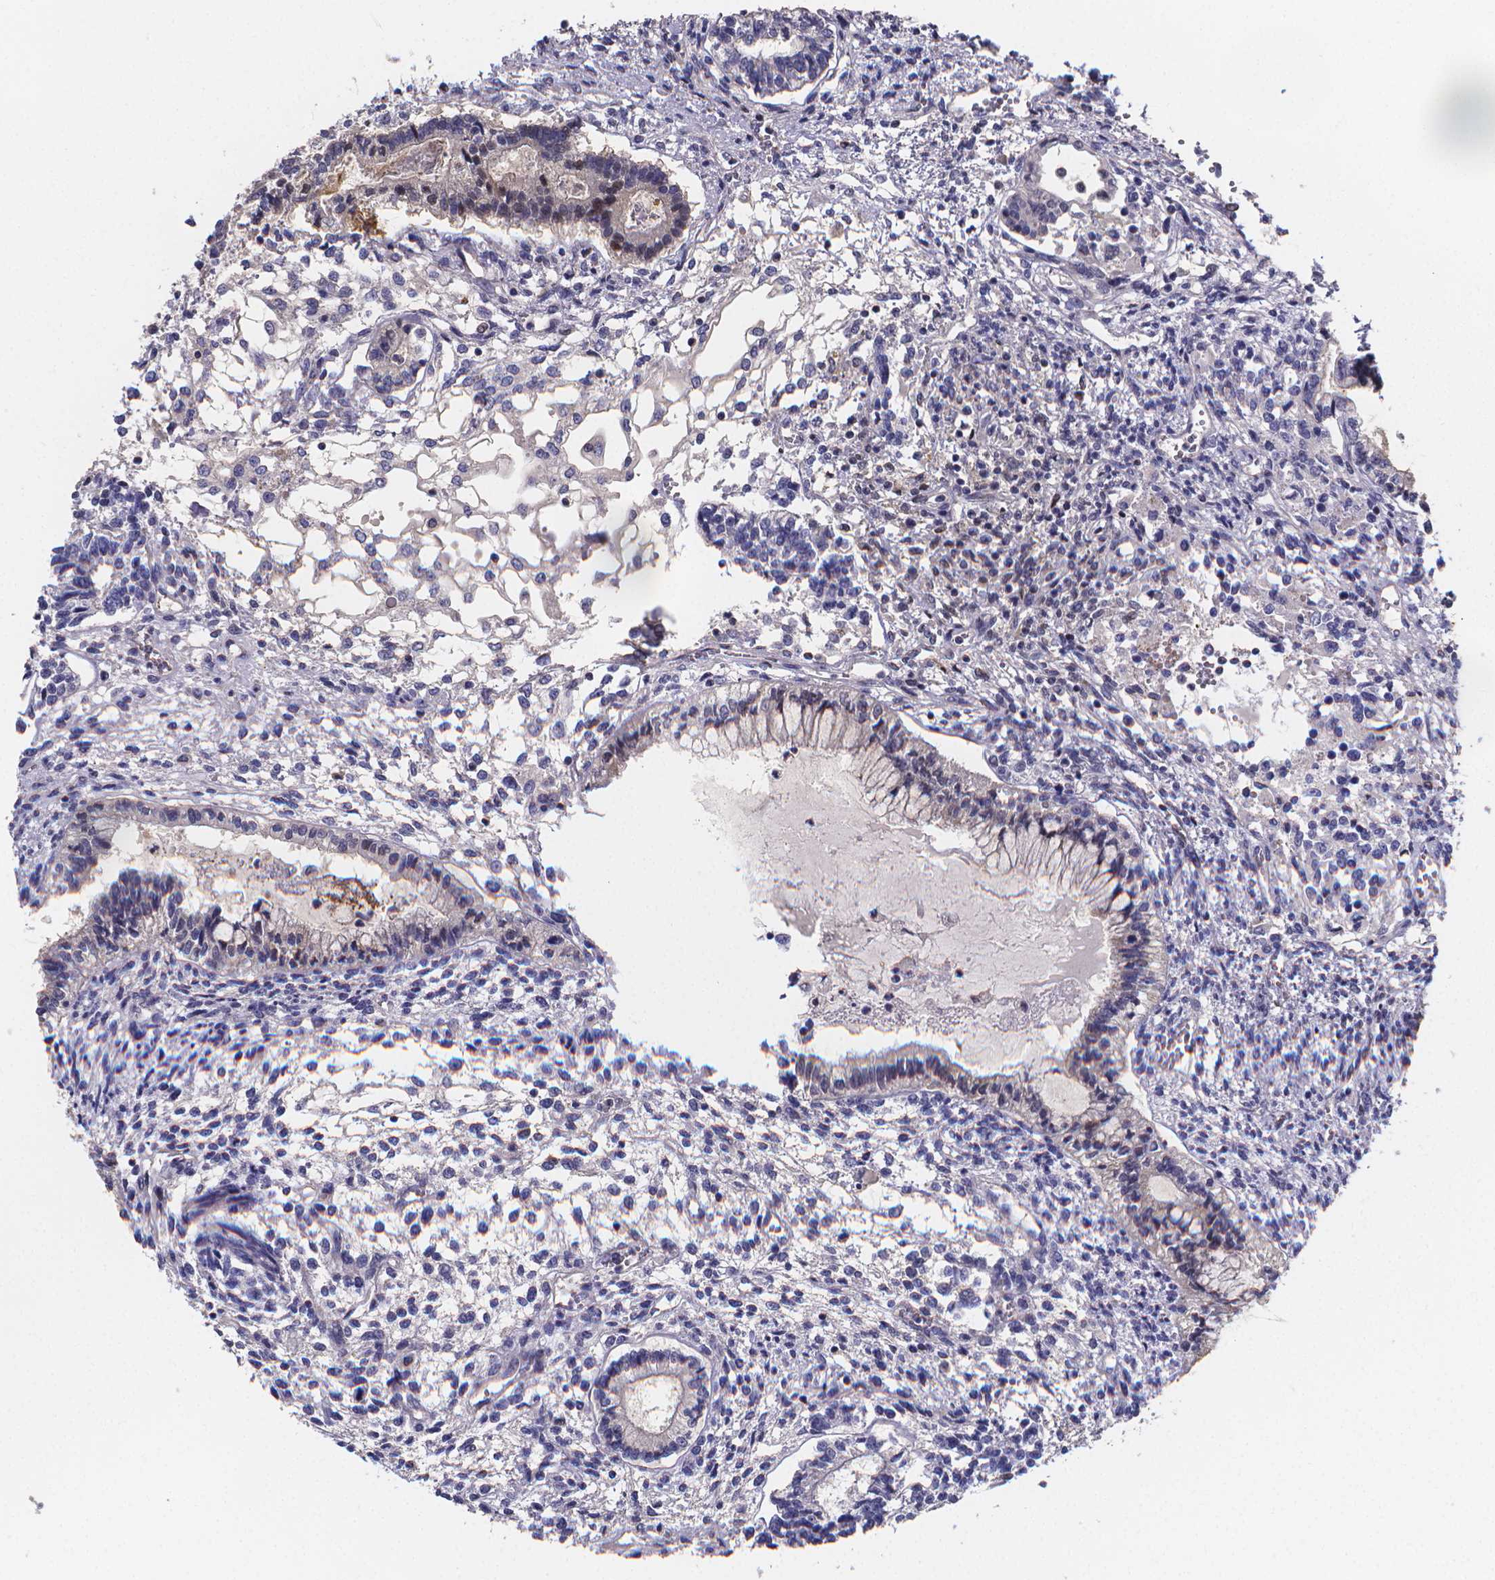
{"staining": {"intensity": "negative", "quantity": "none", "location": "none"}, "tissue": "testis cancer", "cell_type": "Tumor cells", "image_type": "cancer", "snomed": [{"axis": "morphology", "description": "Carcinoma, Embryonal, NOS"}, {"axis": "topography", "description": "Testis"}], "caption": "An image of human embryonal carcinoma (testis) is negative for staining in tumor cells. The staining was performed using DAB to visualize the protein expression in brown, while the nuclei were stained in blue with hematoxylin (Magnification: 20x).", "gene": "PAH", "patient": {"sex": "male", "age": 37}}